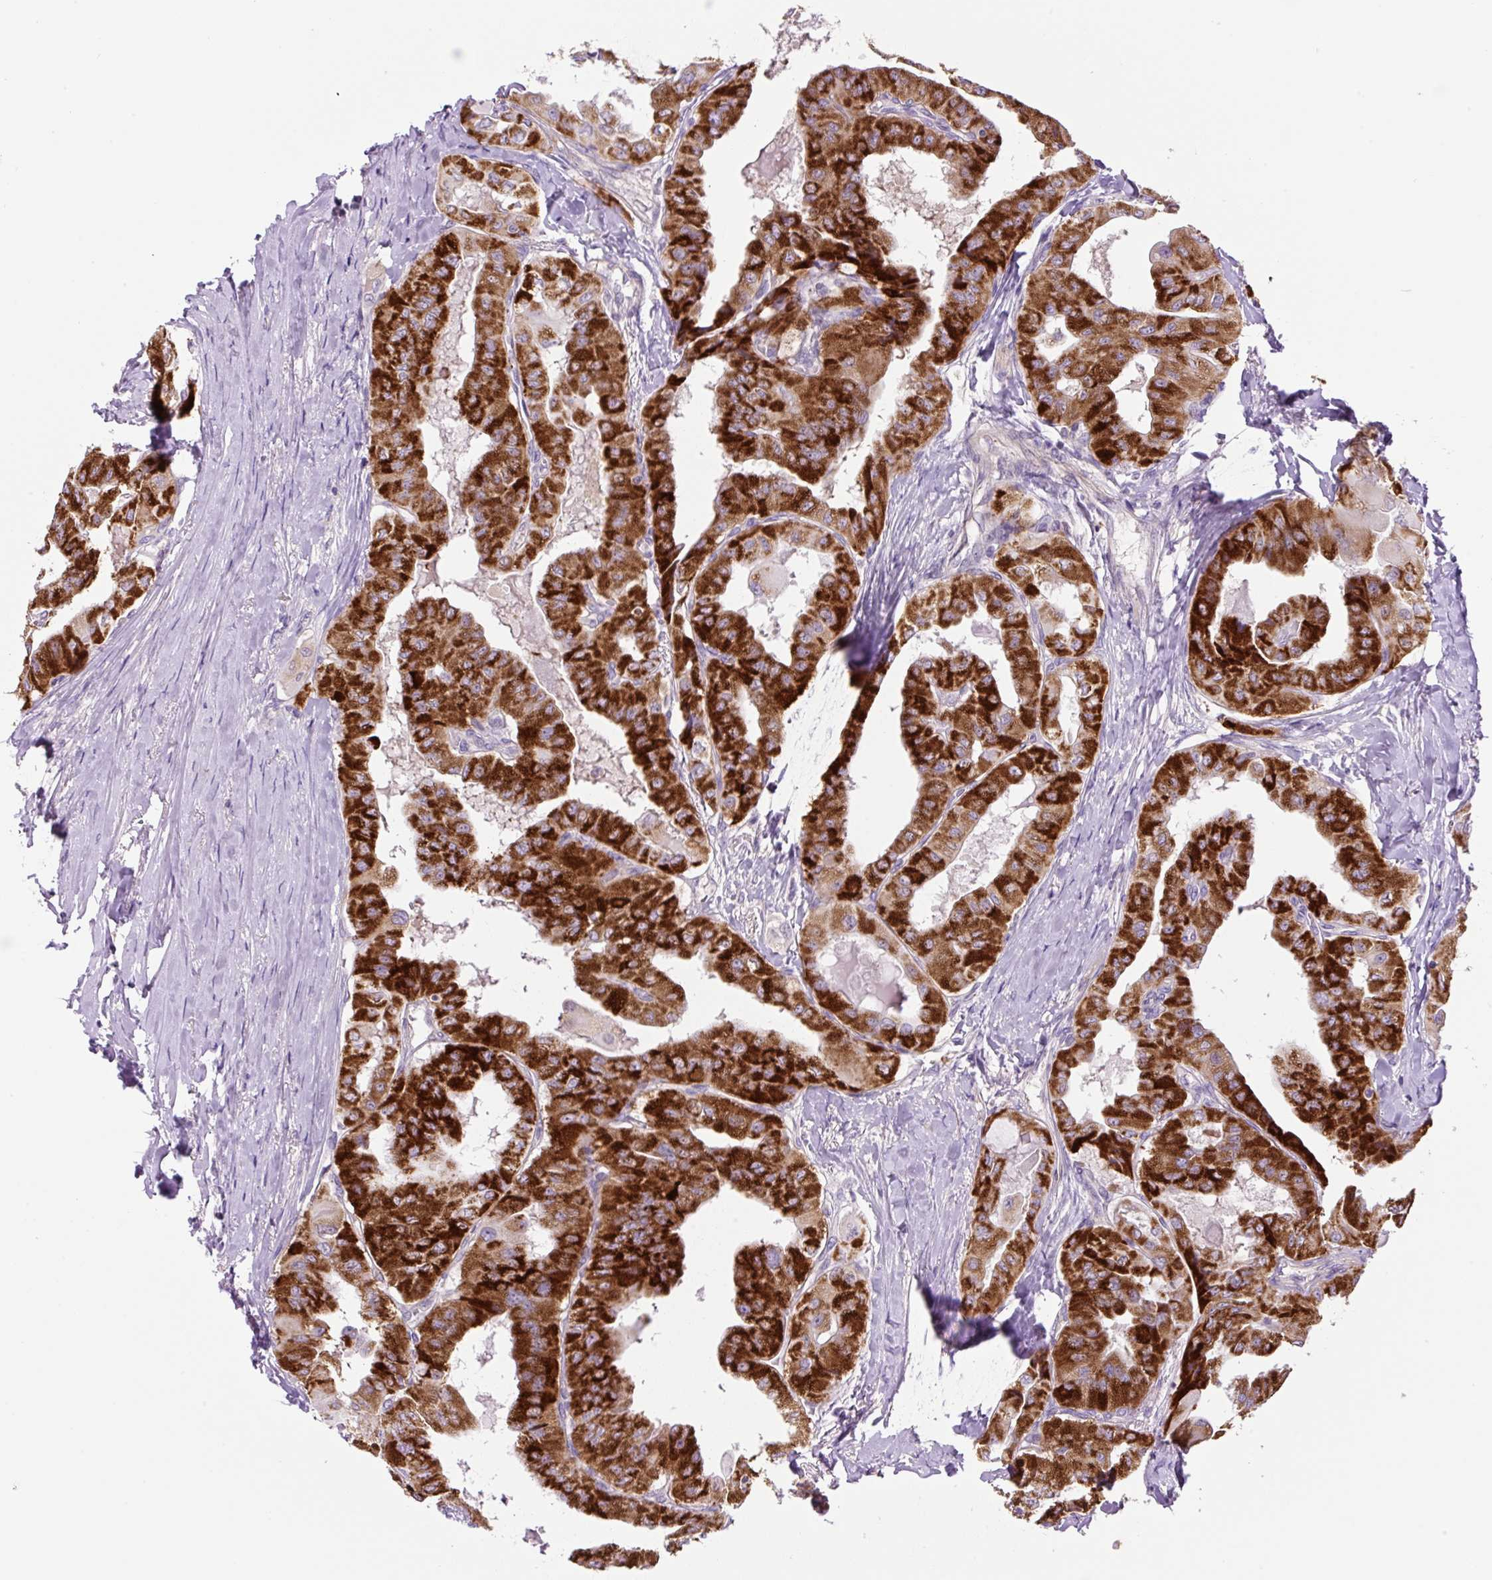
{"staining": {"intensity": "strong", "quantity": ">75%", "location": "cytoplasmic/membranous"}, "tissue": "thyroid cancer", "cell_type": "Tumor cells", "image_type": "cancer", "snomed": [{"axis": "morphology", "description": "Normal tissue, NOS"}, {"axis": "morphology", "description": "Papillary adenocarcinoma, NOS"}, {"axis": "topography", "description": "Thyroid gland"}], "caption": "Approximately >75% of tumor cells in thyroid cancer (papillary adenocarcinoma) display strong cytoplasmic/membranous protein staining as visualized by brown immunohistochemical staining.", "gene": "OGDHL", "patient": {"sex": "female", "age": 59}}